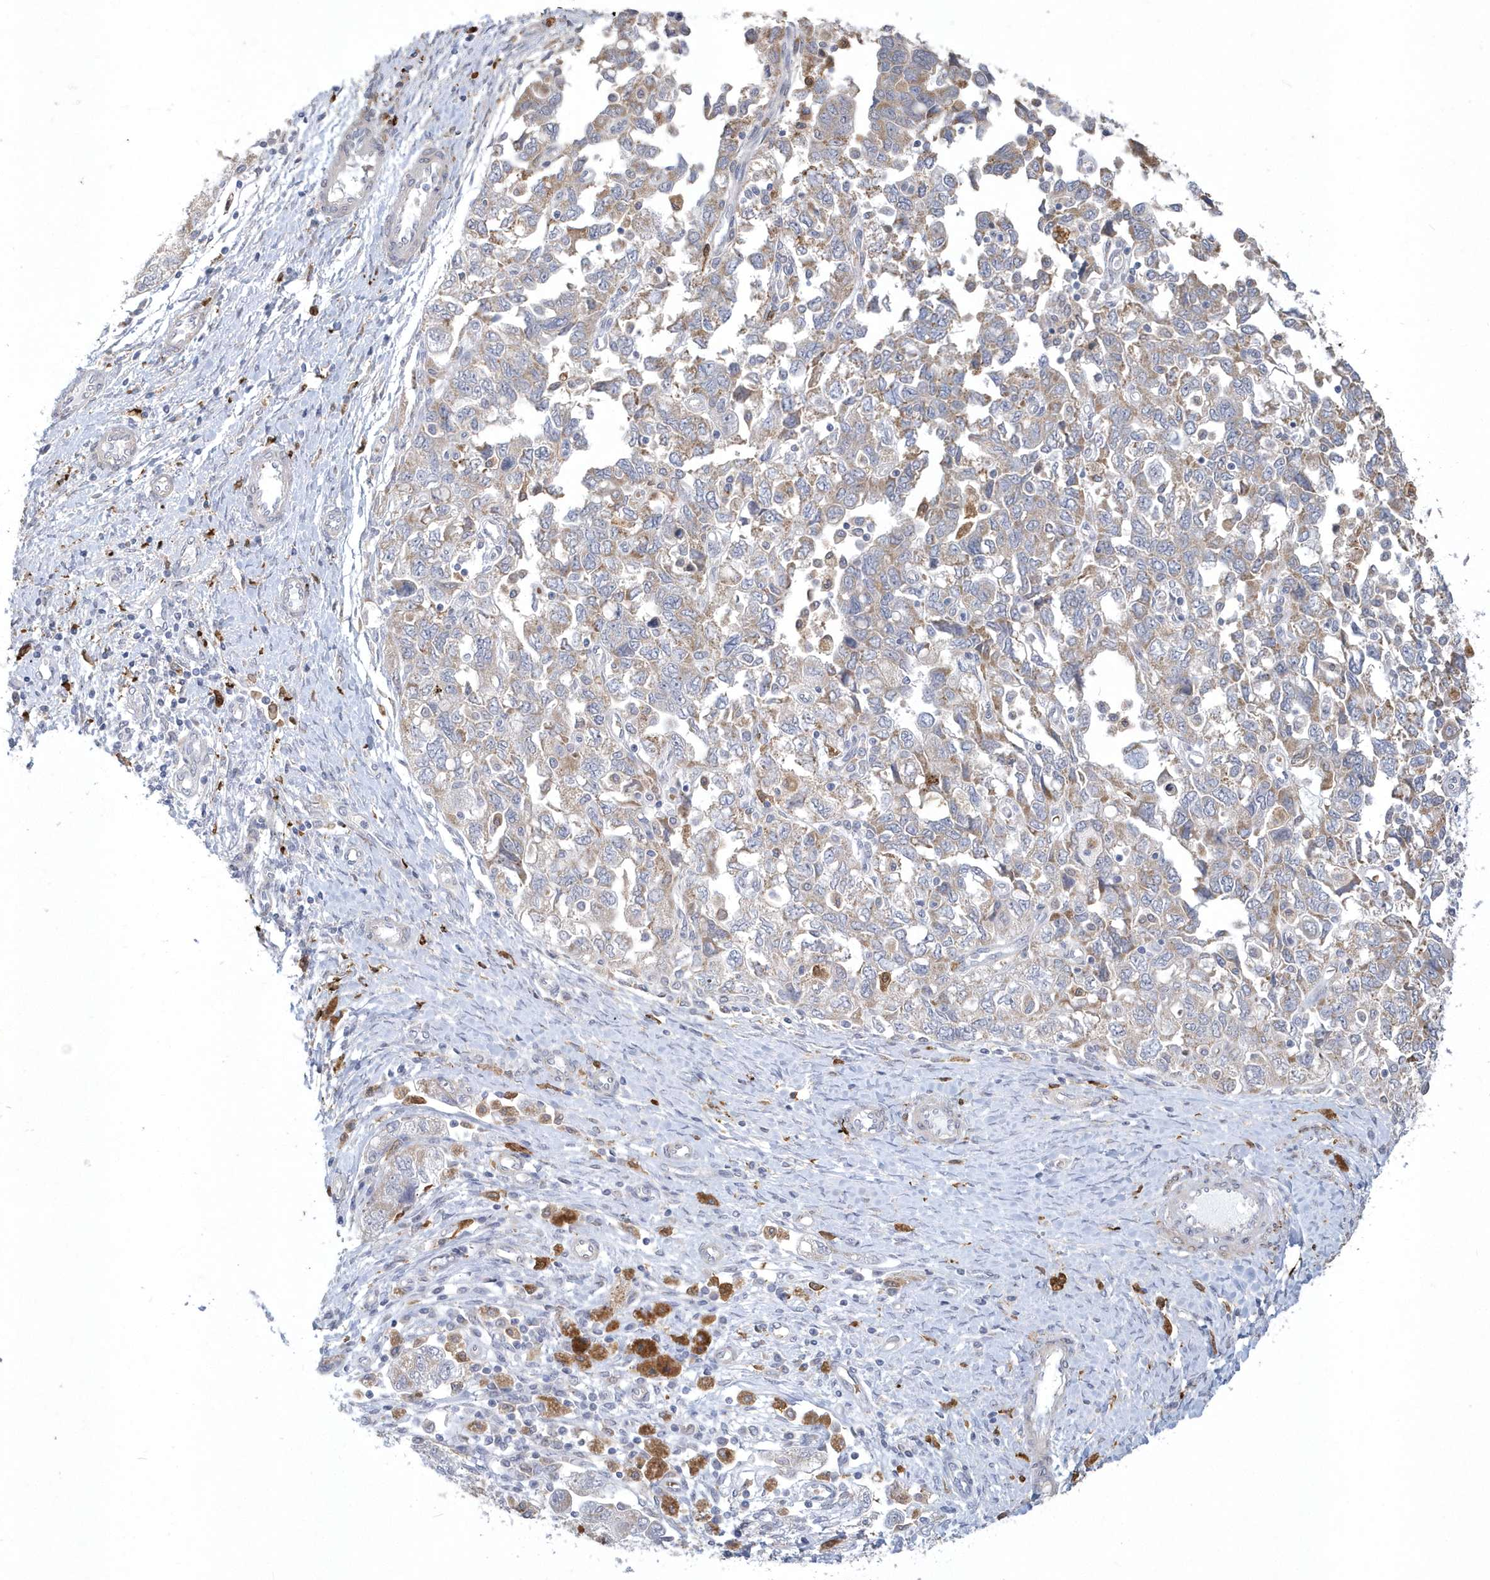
{"staining": {"intensity": "weak", "quantity": "25%-75%", "location": "cytoplasmic/membranous"}, "tissue": "ovarian cancer", "cell_type": "Tumor cells", "image_type": "cancer", "snomed": [{"axis": "morphology", "description": "Carcinoma, NOS"}, {"axis": "morphology", "description": "Cystadenocarcinoma, serous, NOS"}, {"axis": "topography", "description": "Ovary"}], "caption": "This is an image of IHC staining of carcinoma (ovarian), which shows weak staining in the cytoplasmic/membranous of tumor cells.", "gene": "TSPEAR", "patient": {"sex": "female", "age": 69}}